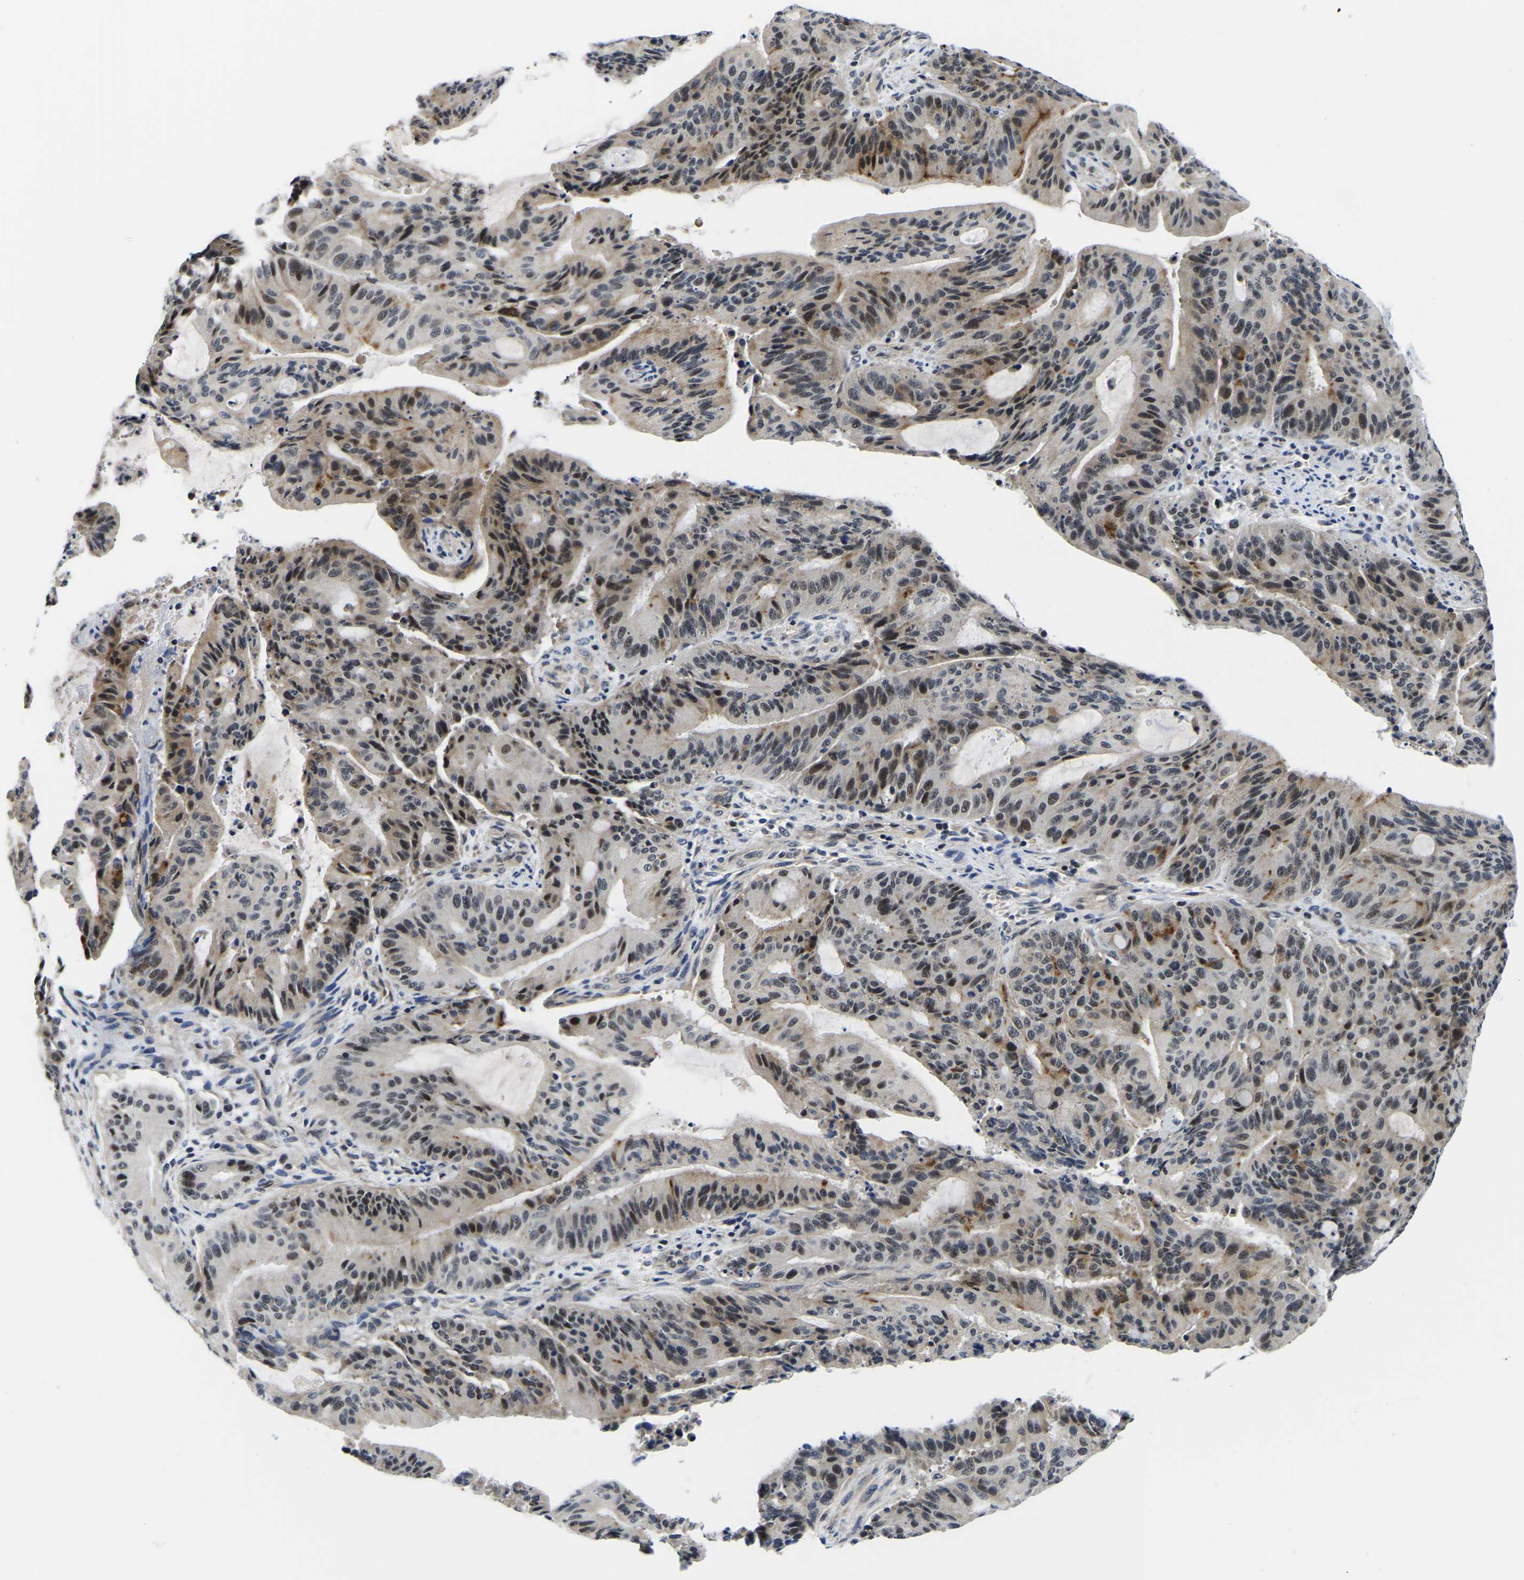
{"staining": {"intensity": "moderate", "quantity": "<25%", "location": "cytoplasmic/membranous,nuclear"}, "tissue": "liver cancer", "cell_type": "Tumor cells", "image_type": "cancer", "snomed": [{"axis": "morphology", "description": "Normal tissue, NOS"}, {"axis": "morphology", "description": "Cholangiocarcinoma"}, {"axis": "topography", "description": "Liver"}, {"axis": "topography", "description": "Peripheral nerve tissue"}], "caption": "Tumor cells reveal low levels of moderate cytoplasmic/membranous and nuclear positivity in about <25% of cells in liver cancer. (DAB (3,3'-diaminobenzidine) IHC with brightfield microscopy, high magnification).", "gene": "POLDIP3", "patient": {"sex": "female", "age": 73}}